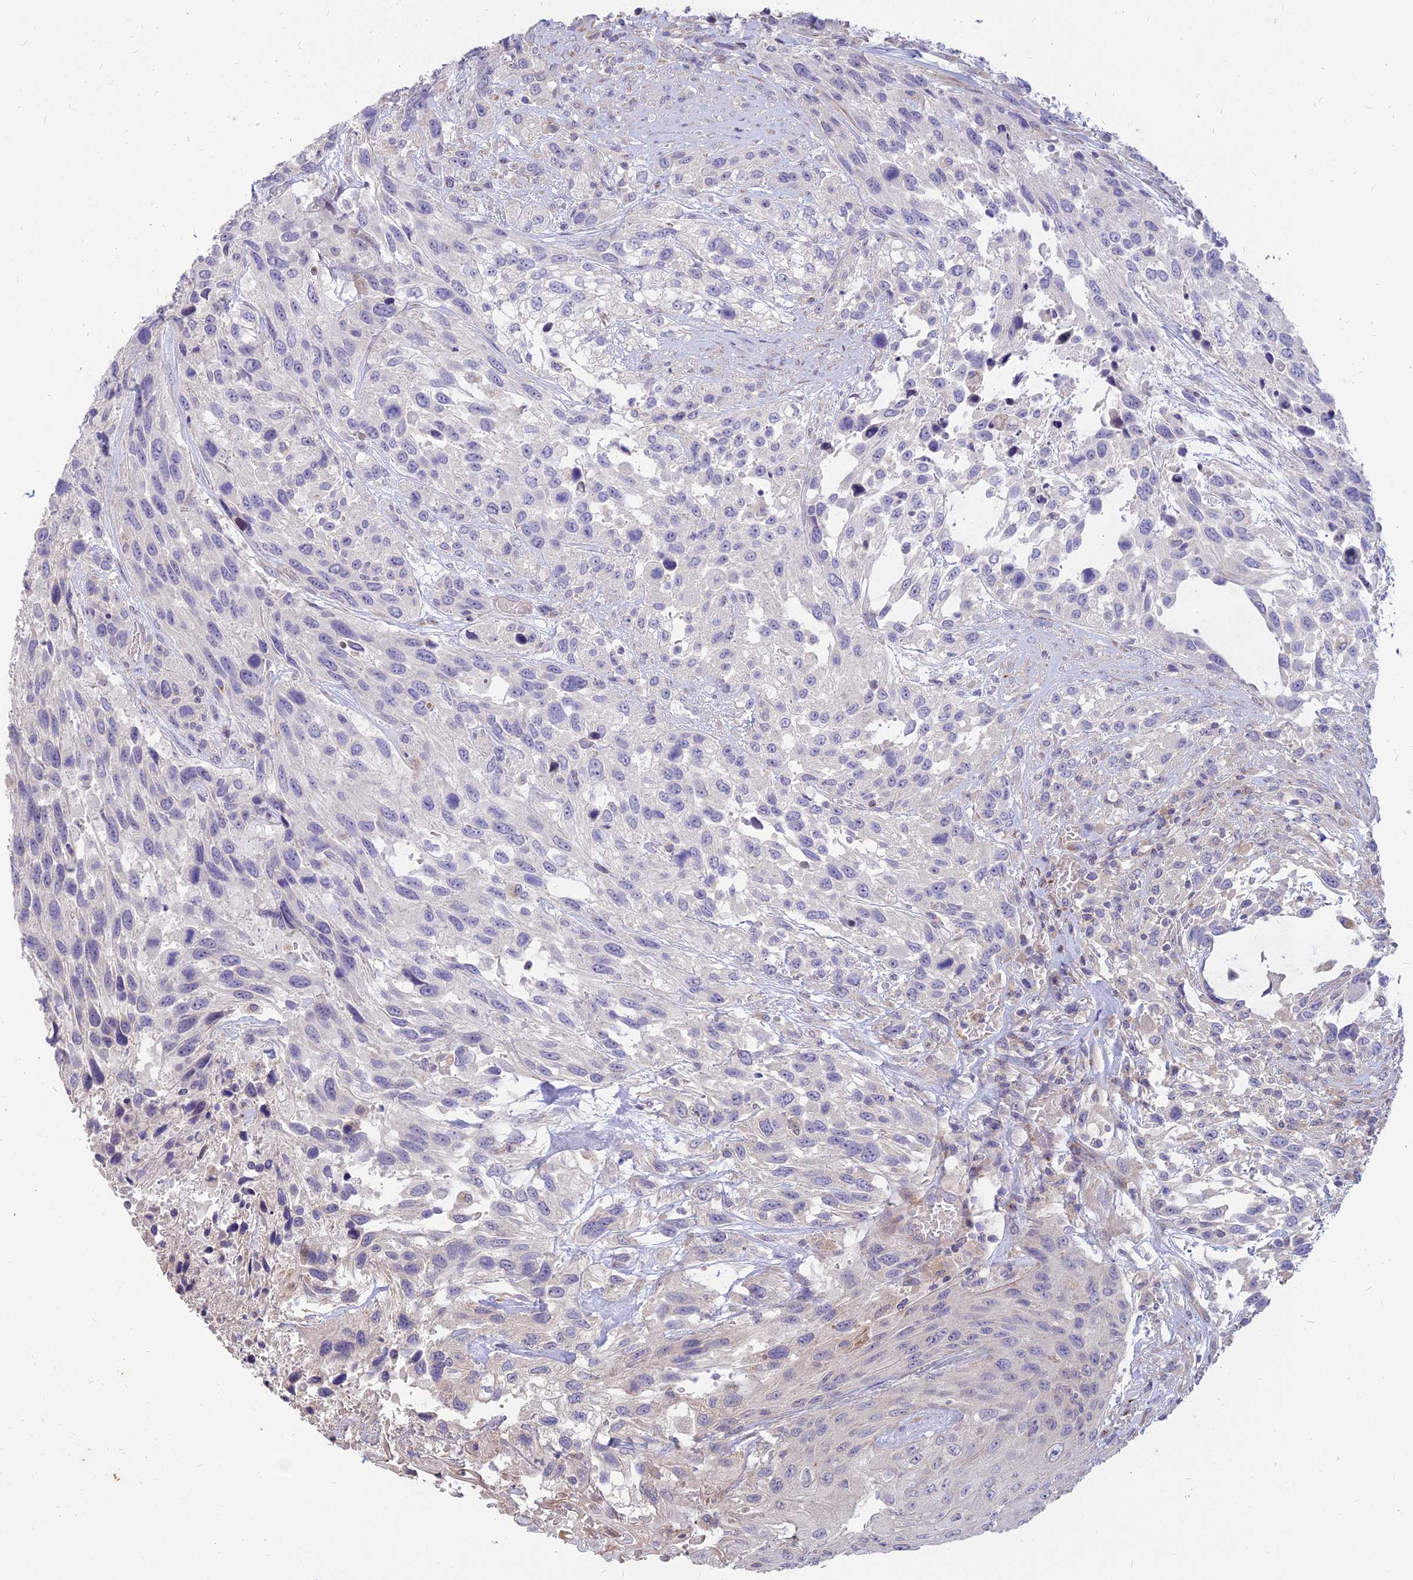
{"staining": {"intensity": "negative", "quantity": "none", "location": "none"}, "tissue": "urothelial cancer", "cell_type": "Tumor cells", "image_type": "cancer", "snomed": [{"axis": "morphology", "description": "Urothelial carcinoma, High grade"}, {"axis": "topography", "description": "Urinary bladder"}], "caption": "Immunohistochemistry histopathology image of human urothelial cancer stained for a protein (brown), which shows no expression in tumor cells. Brightfield microscopy of immunohistochemistry (IHC) stained with DAB (3,3'-diaminobenzidine) (brown) and hematoxylin (blue), captured at high magnification.", "gene": "ST3GAL6", "patient": {"sex": "female", "age": 70}}